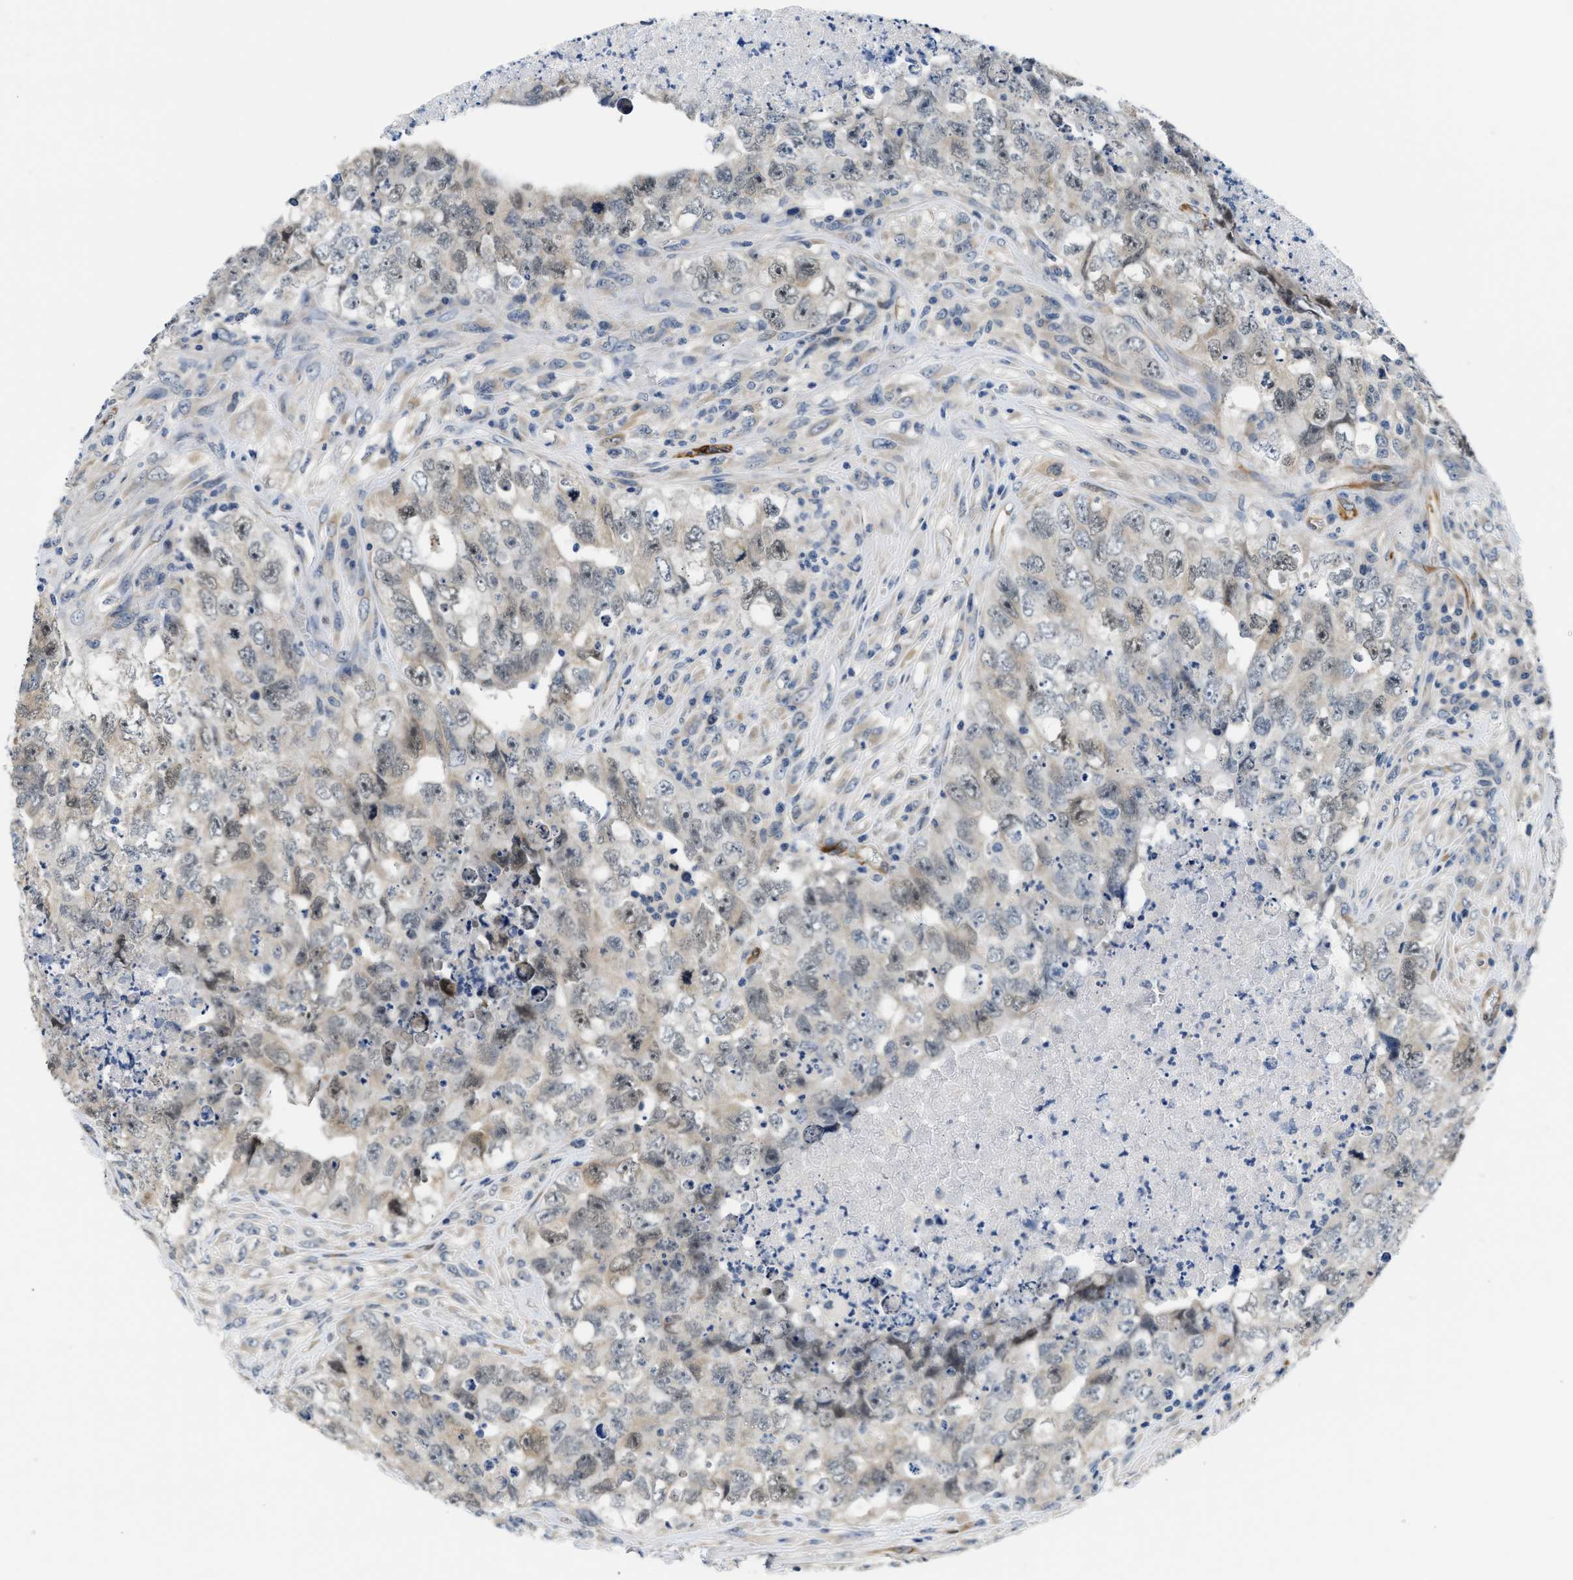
{"staining": {"intensity": "weak", "quantity": "<25%", "location": "cytoplasmic/membranous"}, "tissue": "testis cancer", "cell_type": "Tumor cells", "image_type": "cancer", "snomed": [{"axis": "morphology", "description": "Carcinoma, Embryonal, NOS"}, {"axis": "topography", "description": "Testis"}], "caption": "IHC of testis cancer demonstrates no staining in tumor cells.", "gene": "CLGN", "patient": {"sex": "male", "age": 32}}